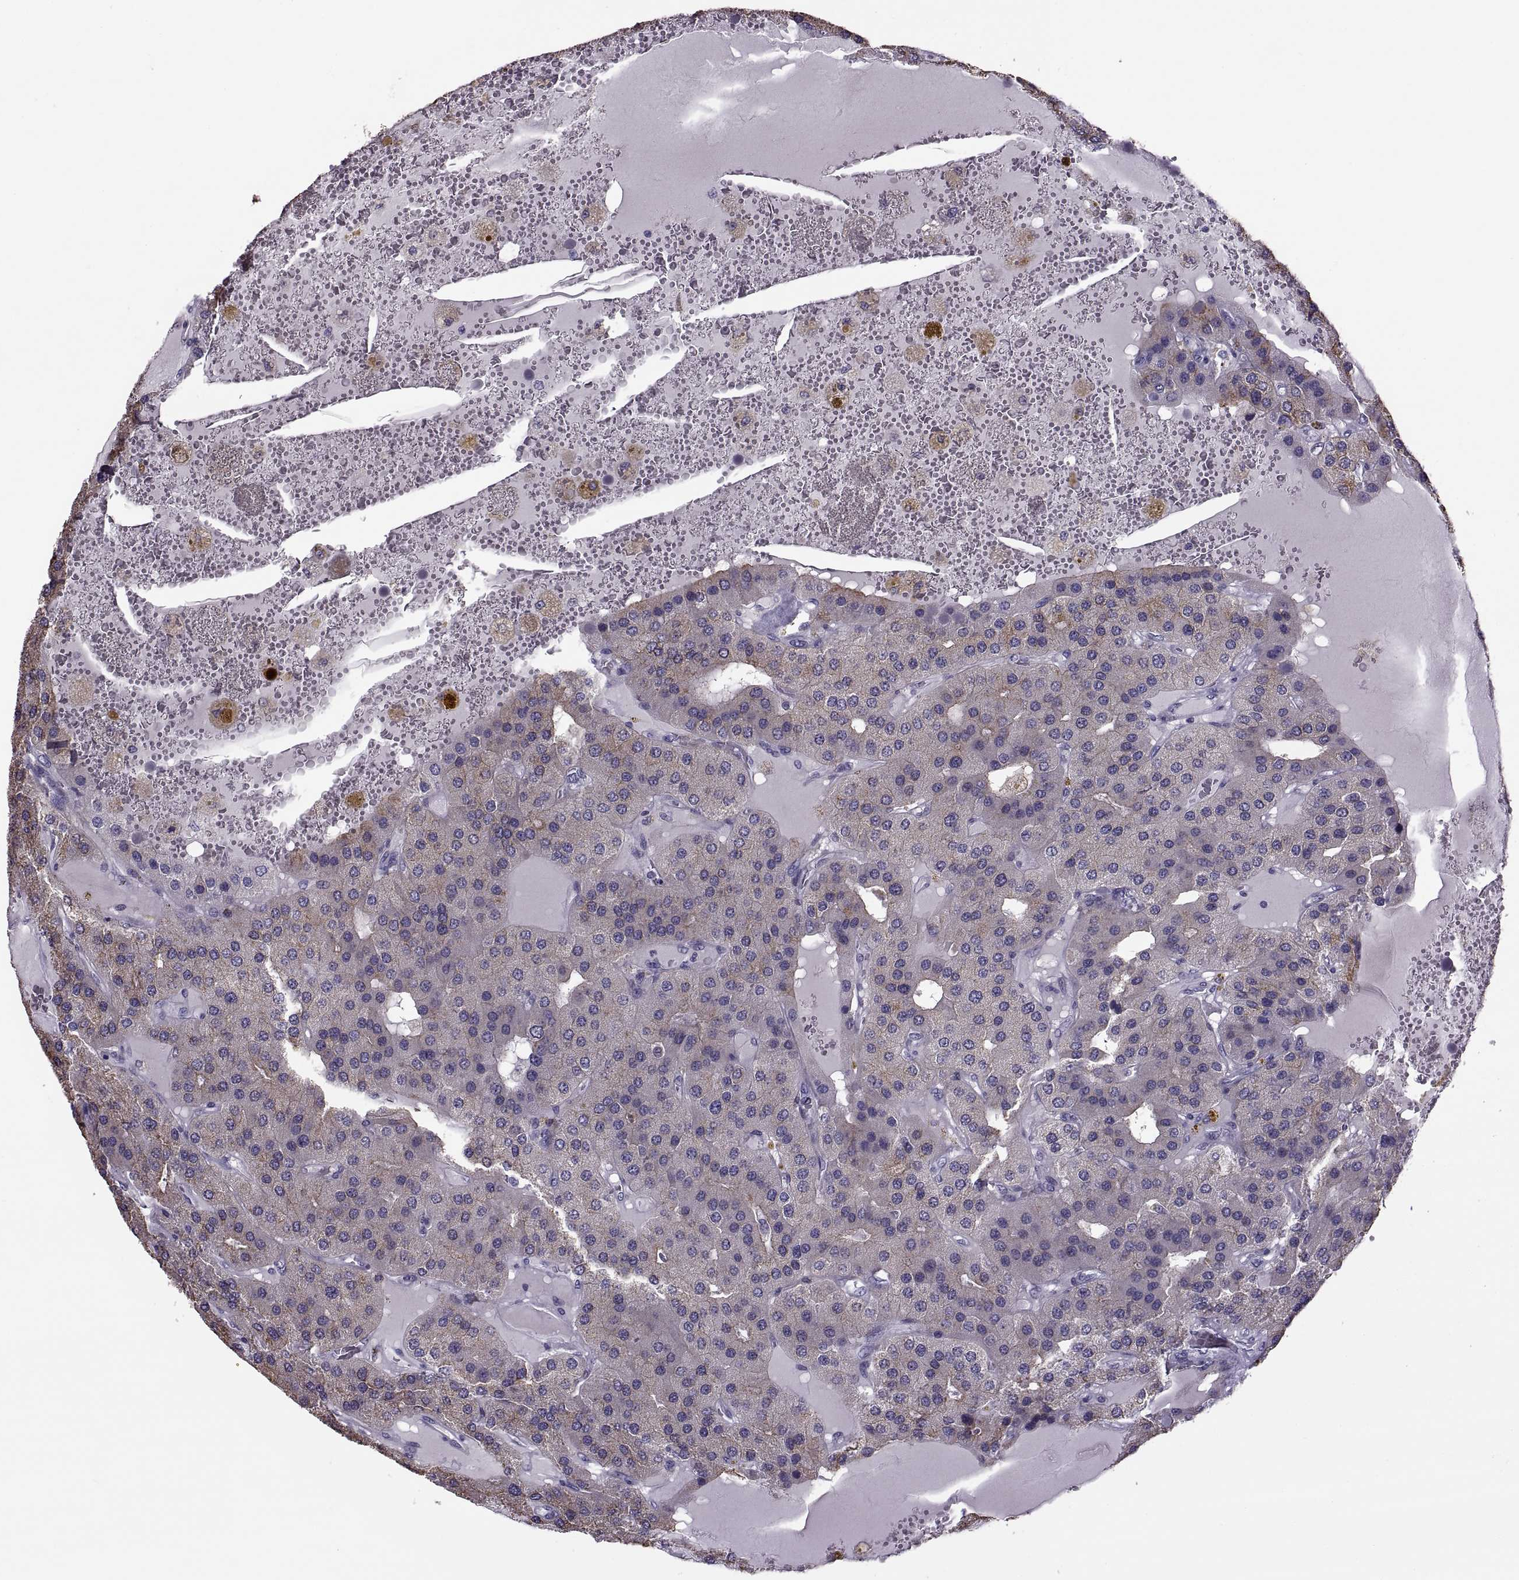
{"staining": {"intensity": "weak", "quantity": ">75%", "location": "cytoplasmic/membranous"}, "tissue": "parathyroid gland", "cell_type": "Glandular cells", "image_type": "normal", "snomed": [{"axis": "morphology", "description": "Normal tissue, NOS"}, {"axis": "morphology", "description": "Adenoma, NOS"}, {"axis": "topography", "description": "Parathyroid gland"}], "caption": "A micrograph of parathyroid gland stained for a protein reveals weak cytoplasmic/membranous brown staining in glandular cells. (brown staining indicates protein expression, while blue staining denotes nuclei).", "gene": "MAGEB1", "patient": {"sex": "female", "age": 86}}